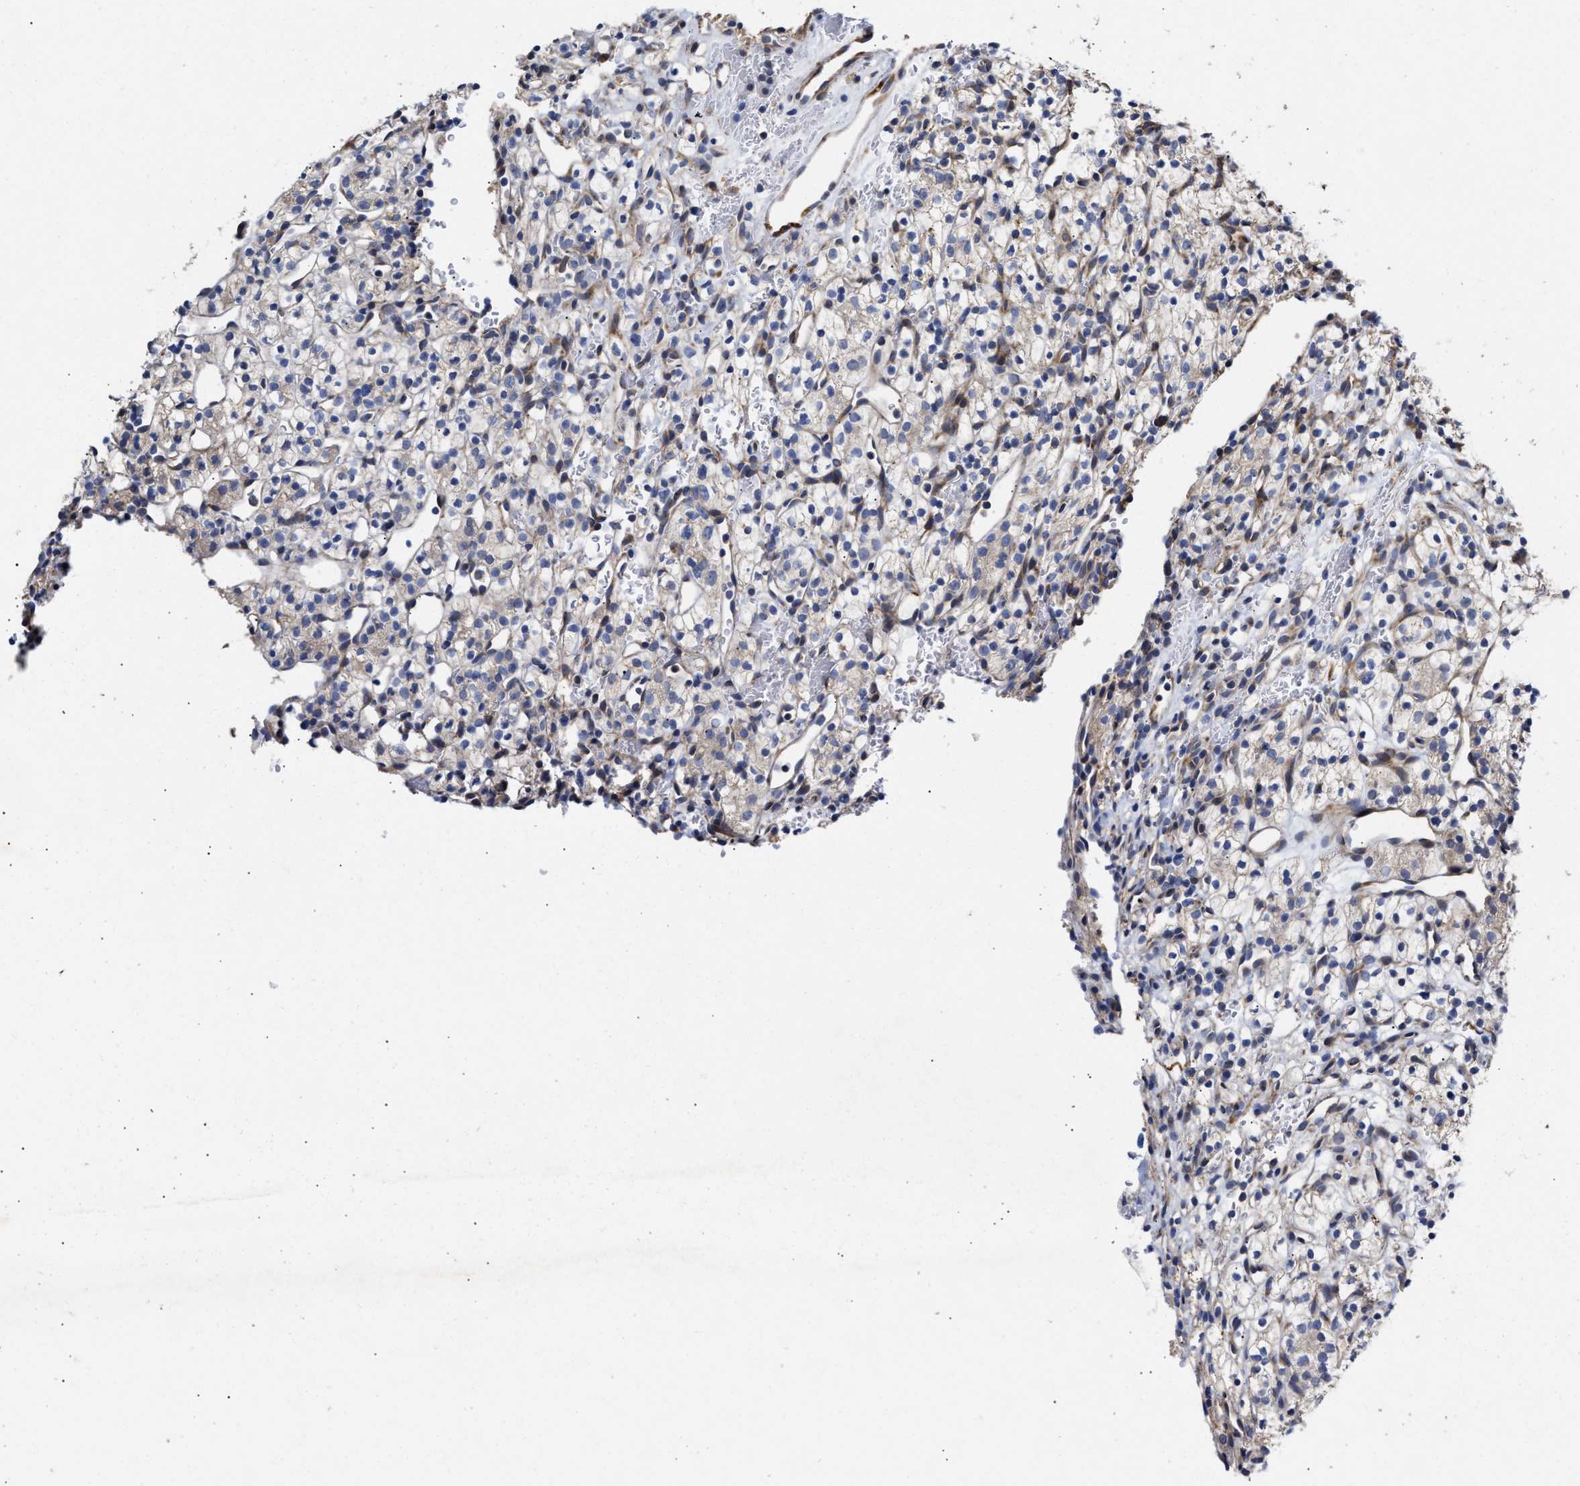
{"staining": {"intensity": "negative", "quantity": "none", "location": "none"}, "tissue": "renal cancer", "cell_type": "Tumor cells", "image_type": "cancer", "snomed": [{"axis": "morphology", "description": "Adenocarcinoma, NOS"}, {"axis": "topography", "description": "Kidney"}], "caption": "Photomicrograph shows no protein expression in tumor cells of renal cancer (adenocarcinoma) tissue.", "gene": "MALSU1", "patient": {"sex": "female", "age": 57}}